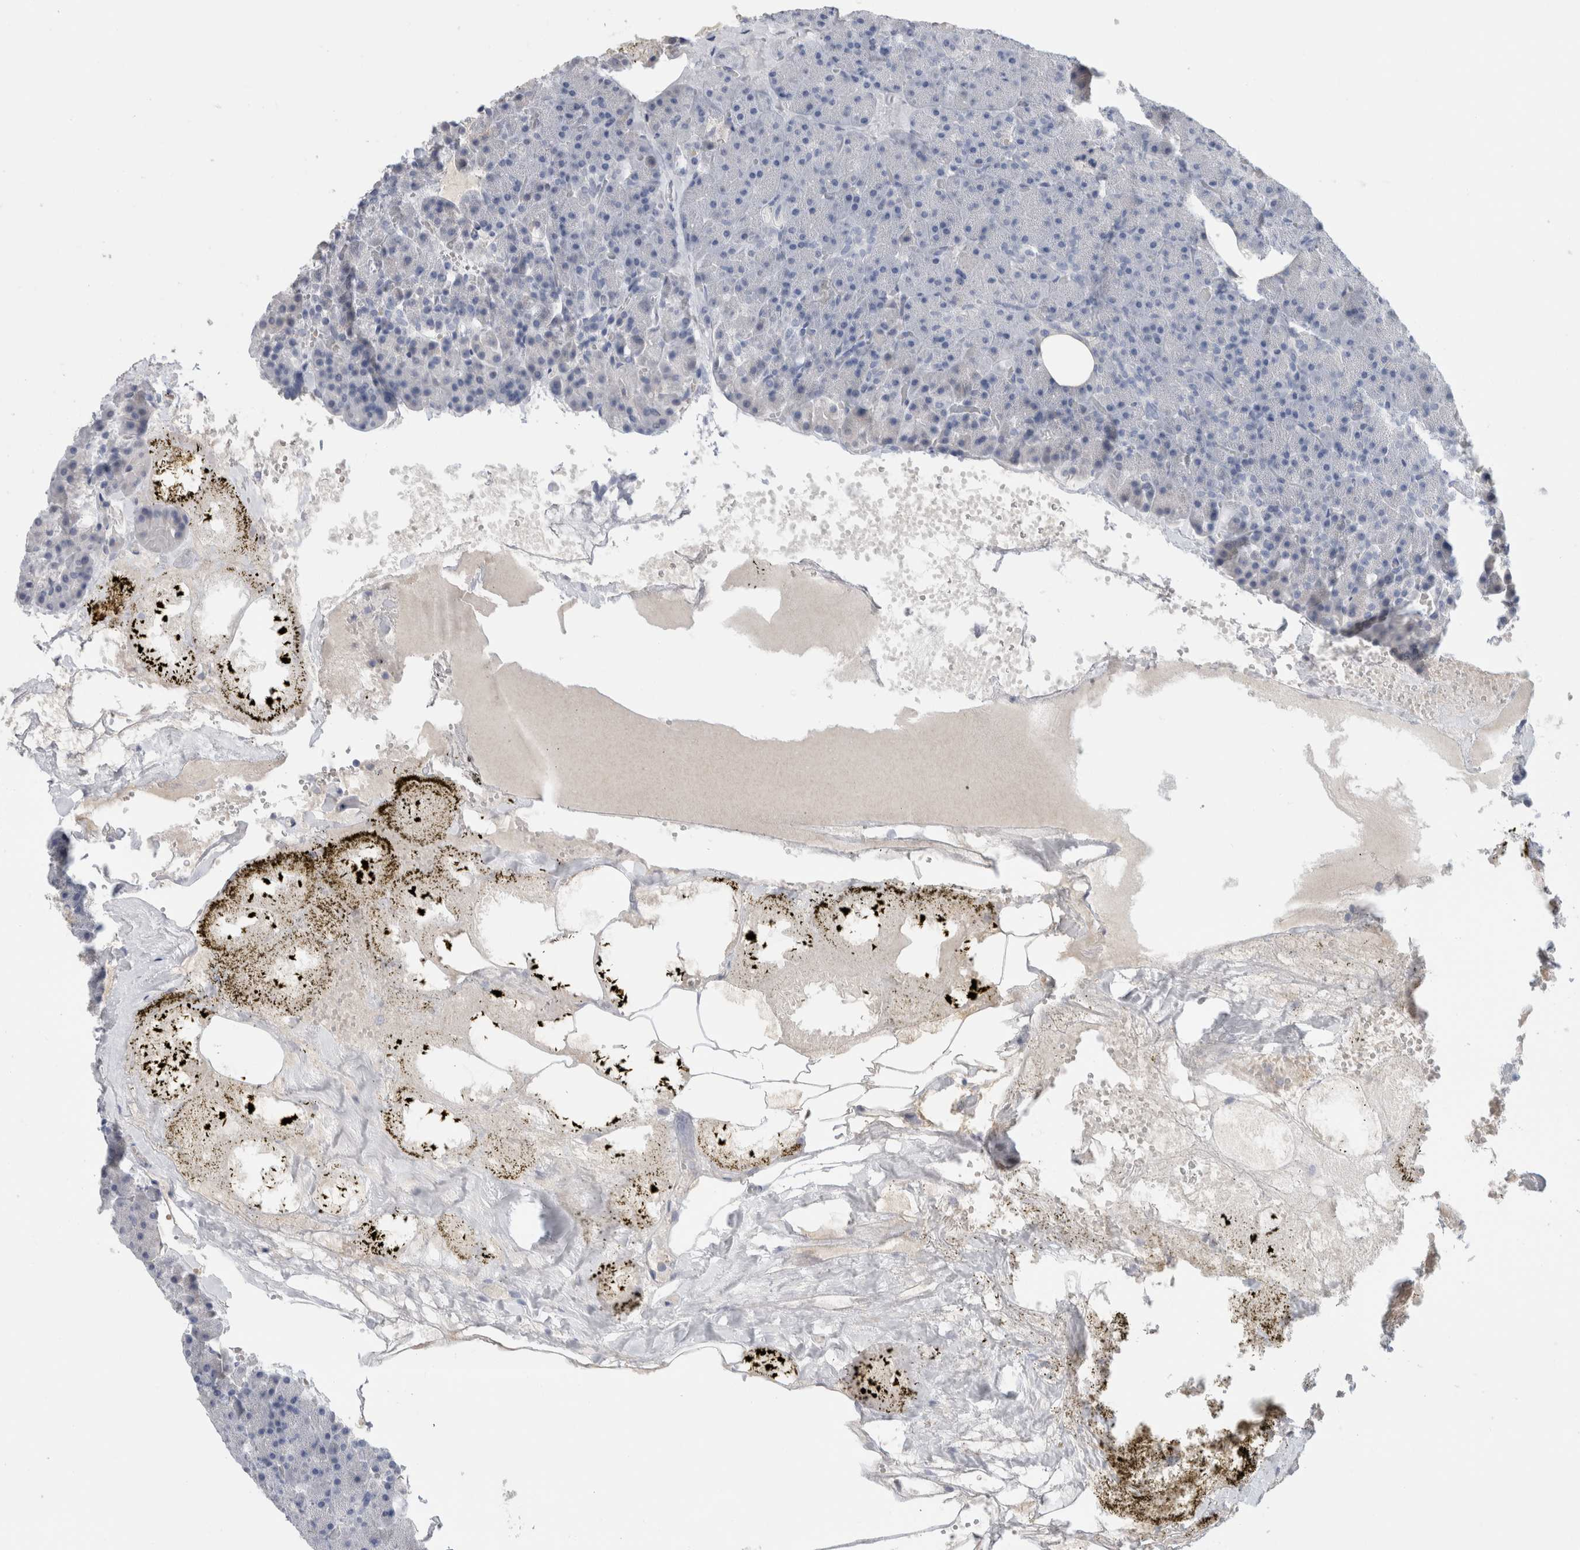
{"staining": {"intensity": "negative", "quantity": "none", "location": "none"}, "tissue": "pancreas", "cell_type": "Exocrine glandular cells", "image_type": "normal", "snomed": [{"axis": "morphology", "description": "Normal tissue, NOS"}, {"axis": "morphology", "description": "Carcinoid, malignant, NOS"}, {"axis": "topography", "description": "Pancreas"}], "caption": "An immunohistochemistry photomicrograph of benign pancreas is shown. There is no staining in exocrine glandular cells of pancreas.", "gene": "SCGB1A1", "patient": {"sex": "female", "age": 35}}